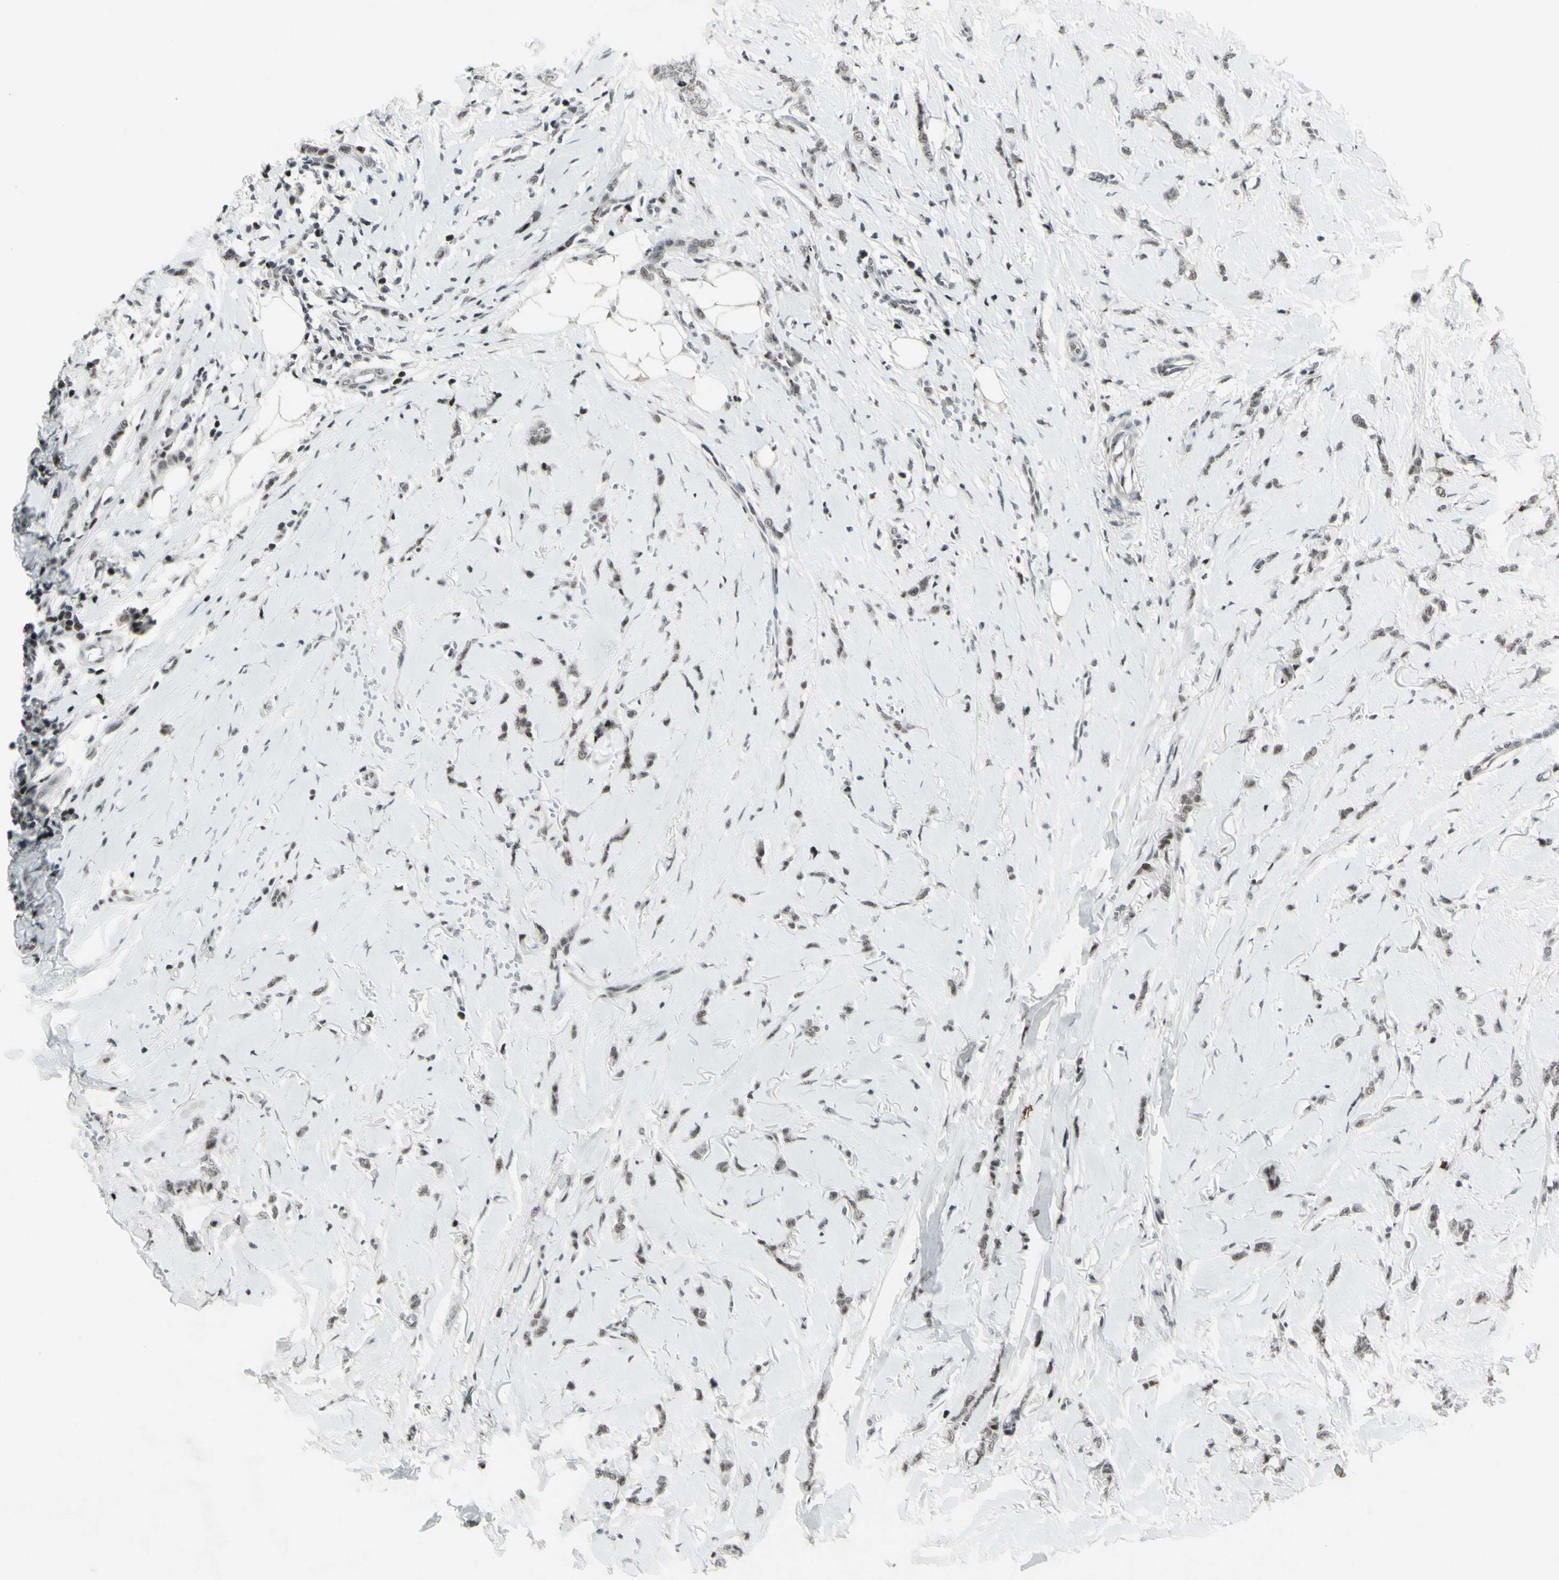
{"staining": {"intensity": "negative", "quantity": "none", "location": "none"}, "tissue": "breast cancer", "cell_type": "Tumor cells", "image_type": "cancer", "snomed": [{"axis": "morphology", "description": "Lobular carcinoma"}, {"axis": "topography", "description": "Skin"}, {"axis": "topography", "description": "Breast"}], "caption": "Protein analysis of breast lobular carcinoma reveals no significant staining in tumor cells.", "gene": "SUPT6H", "patient": {"sex": "female", "age": 46}}